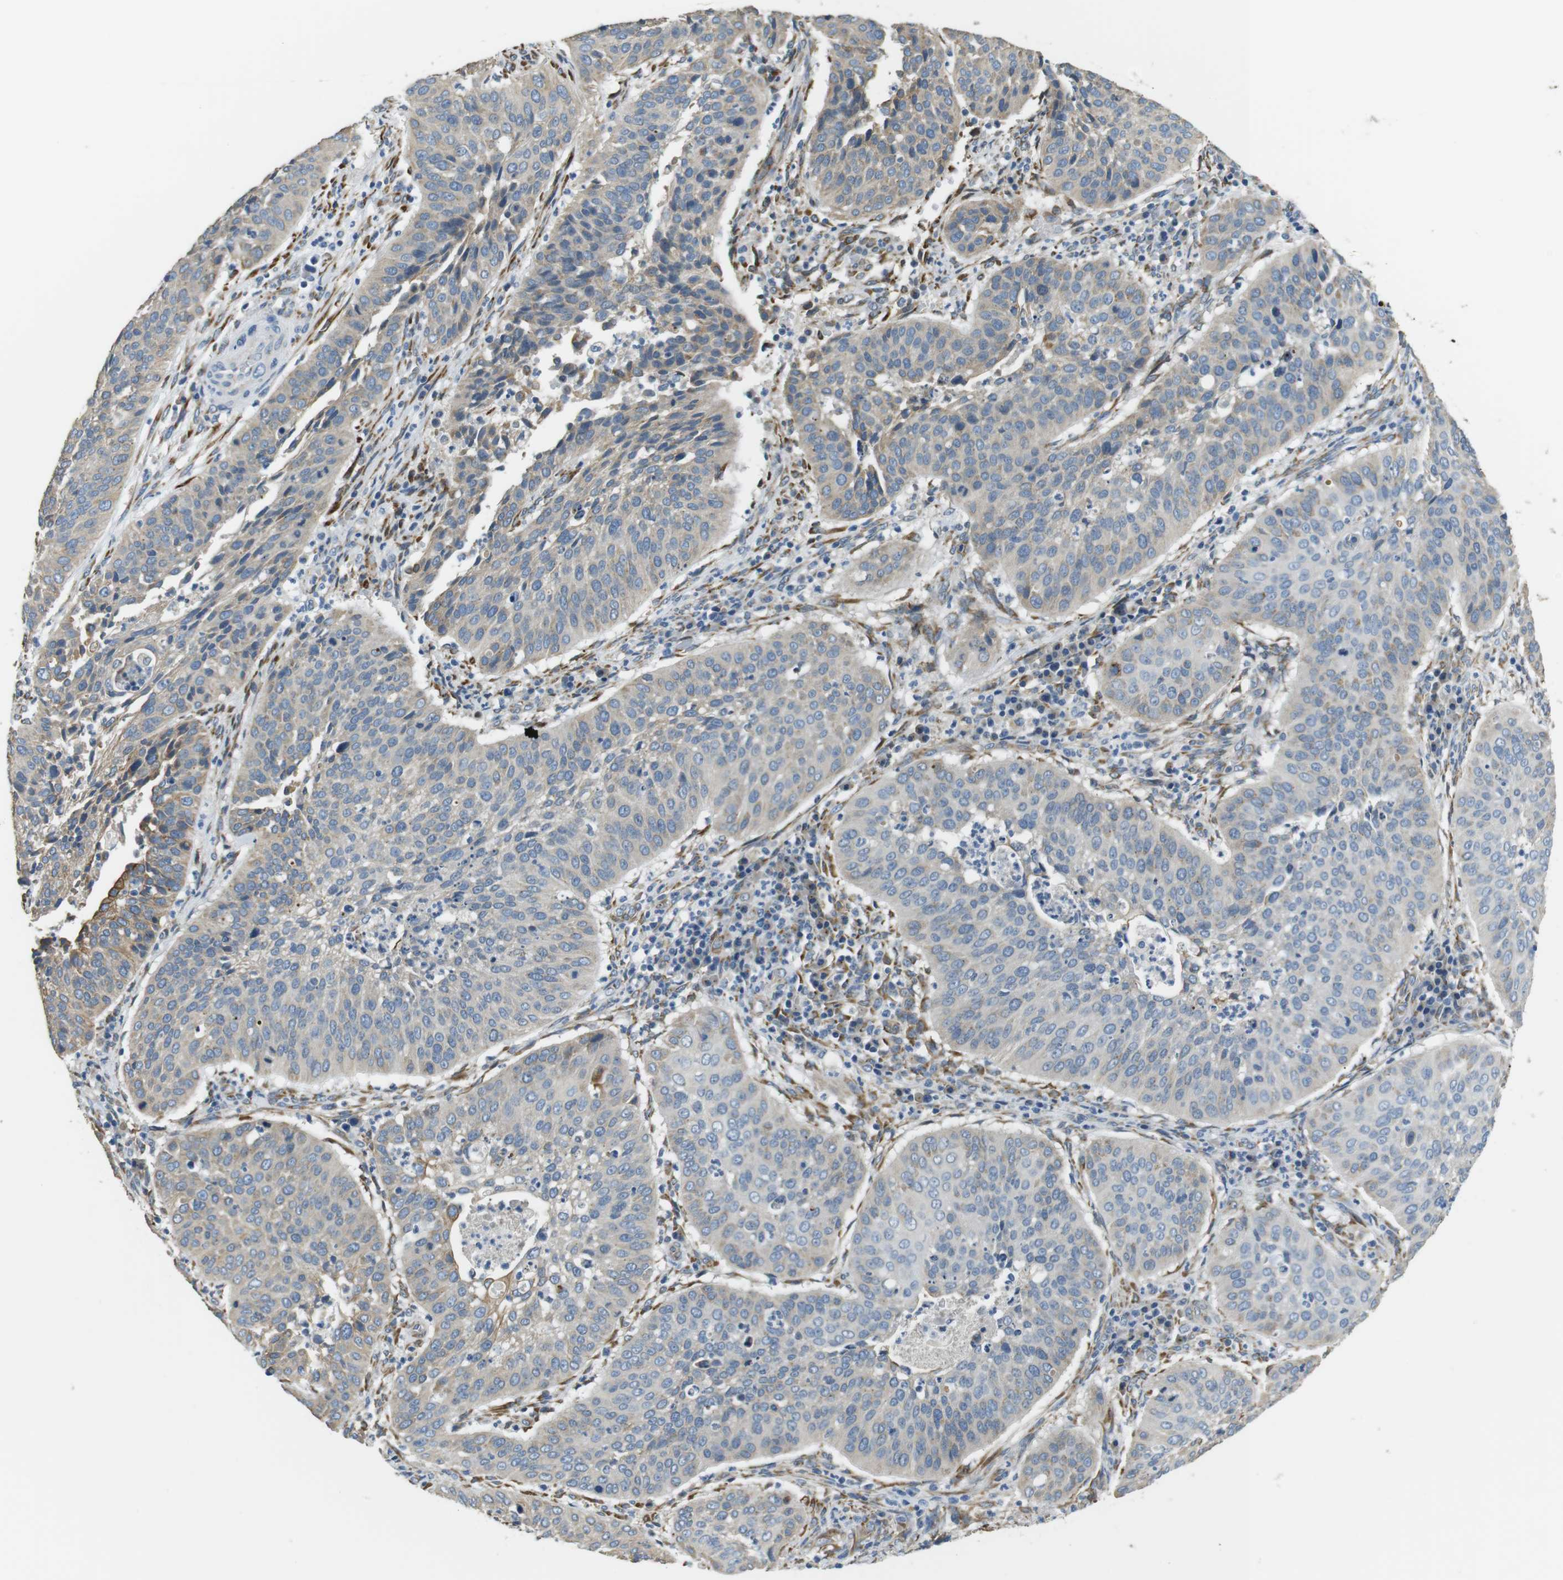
{"staining": {"intensity": "negative", "quantity": "none", "location": "none"}, "tissue": "cervical cancer", "cell_type": "Tumor cells", "image_type": "cancer", "snomed": [{"axis": "morphology", "description": "Normal tissue, NOS"}, {"axis": "morphology", "description": "Squamous cell carcinoma, NOS"}, {"axis": "topography", "description": "Cervix"}], "caption": "High magnification brightfield microscopy of cervical squamous cell carcinoma stained with DAB (3,3'-diaminobenzidine) (brown) and counterstained with hematoxylin (blue): tumor cells show no significant expression.", "gene": "UNC5CL", "patient": {"sex": "female", "age": 39}}